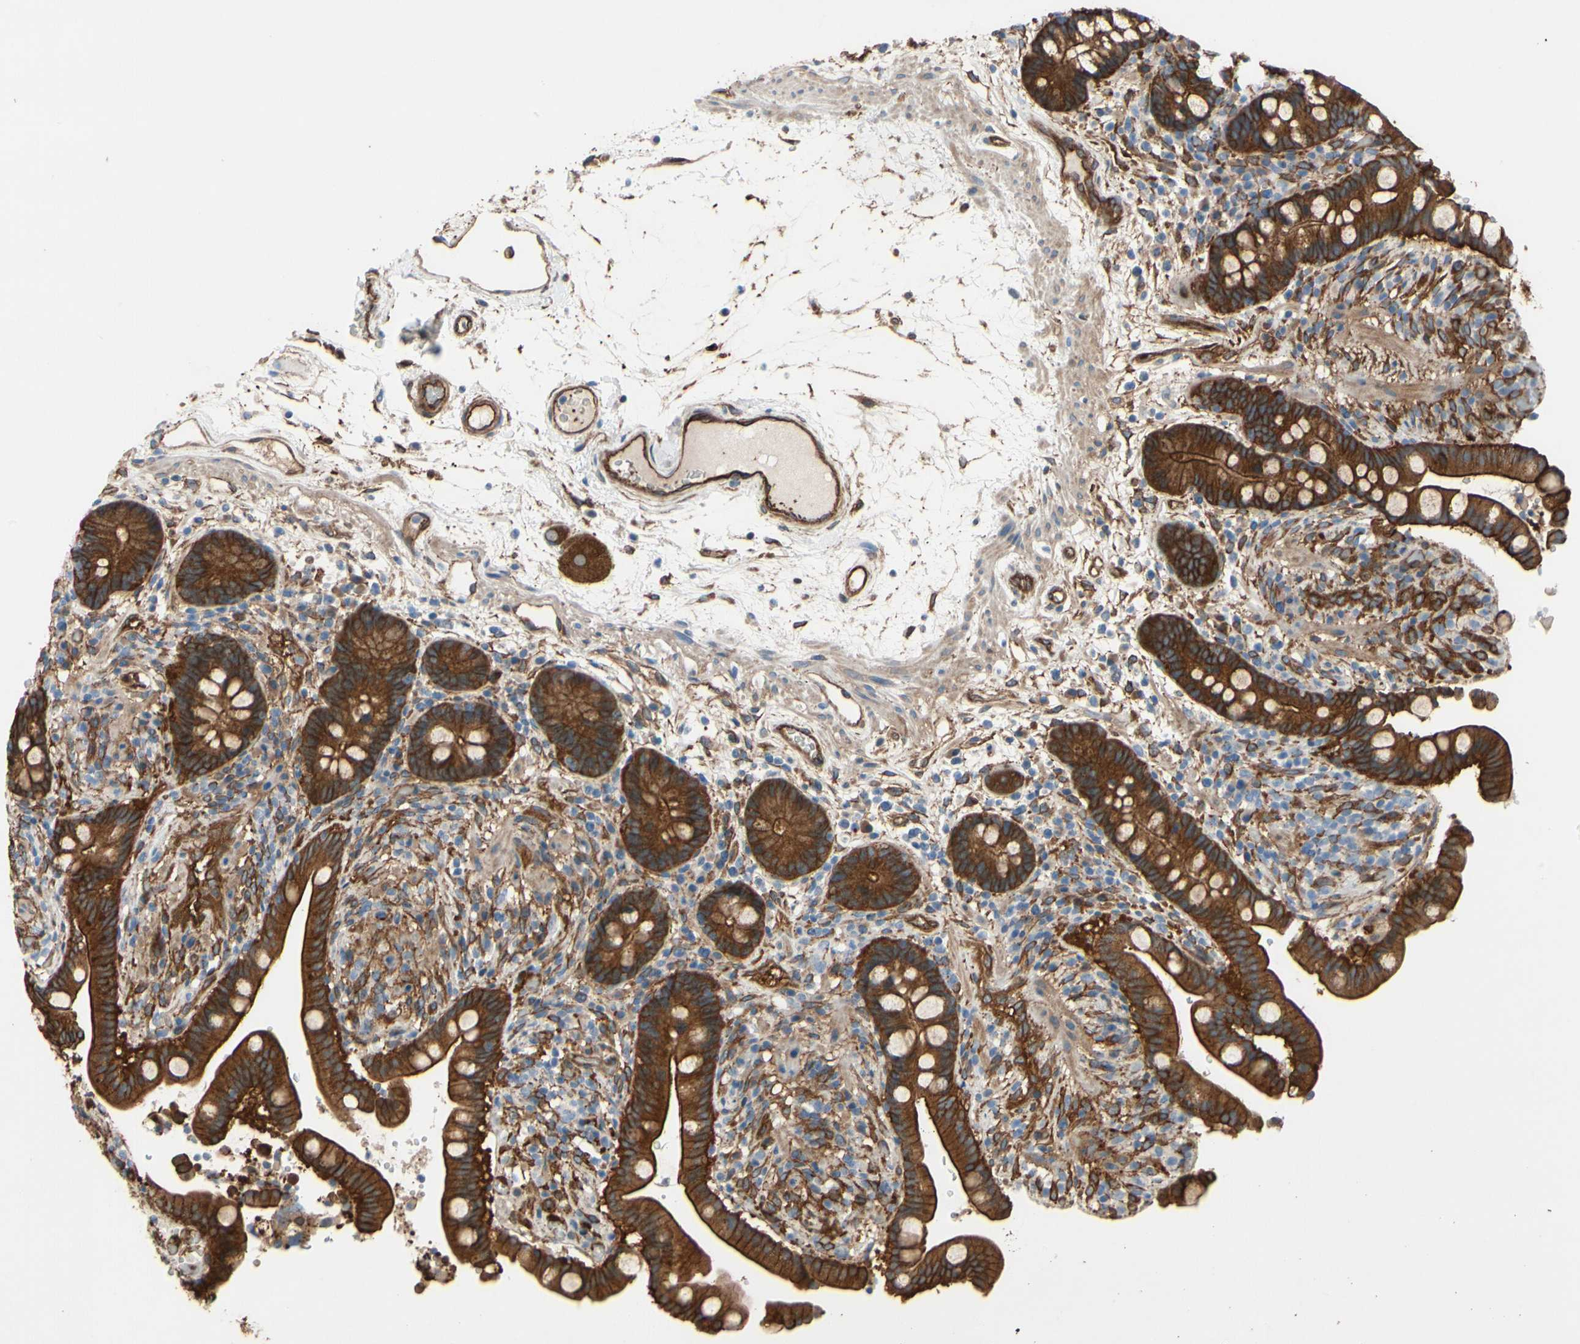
{"staining": {"intensity": "strong", "quantity": ">75%", "location": "cytoplasmic/membranous"}, "tissue": "colon", "cell_type": "Endothelial cells", "image_type": "normal", "snomed": [{"axis": "morphology", "description": "Normal tissue, NOS"}, {"axis": "topography", "description": "Colon"}], "caption": "High-magnification brightfield microscopy of benign colon stained with DAB (brown) and counterstained with hematoxylin (blue). endothelial cells exhibit strong cytoplasmic/membranous staining is seen in about>75% of cells. The staining was performed using DAB (3,3'-diaminobenzidine), with brown indicating positive protein expression. Nuclei are stained blue with hematoxylin.", "gene": "CTTNBP2", "patient": {"sex": "male", "age": 73}}